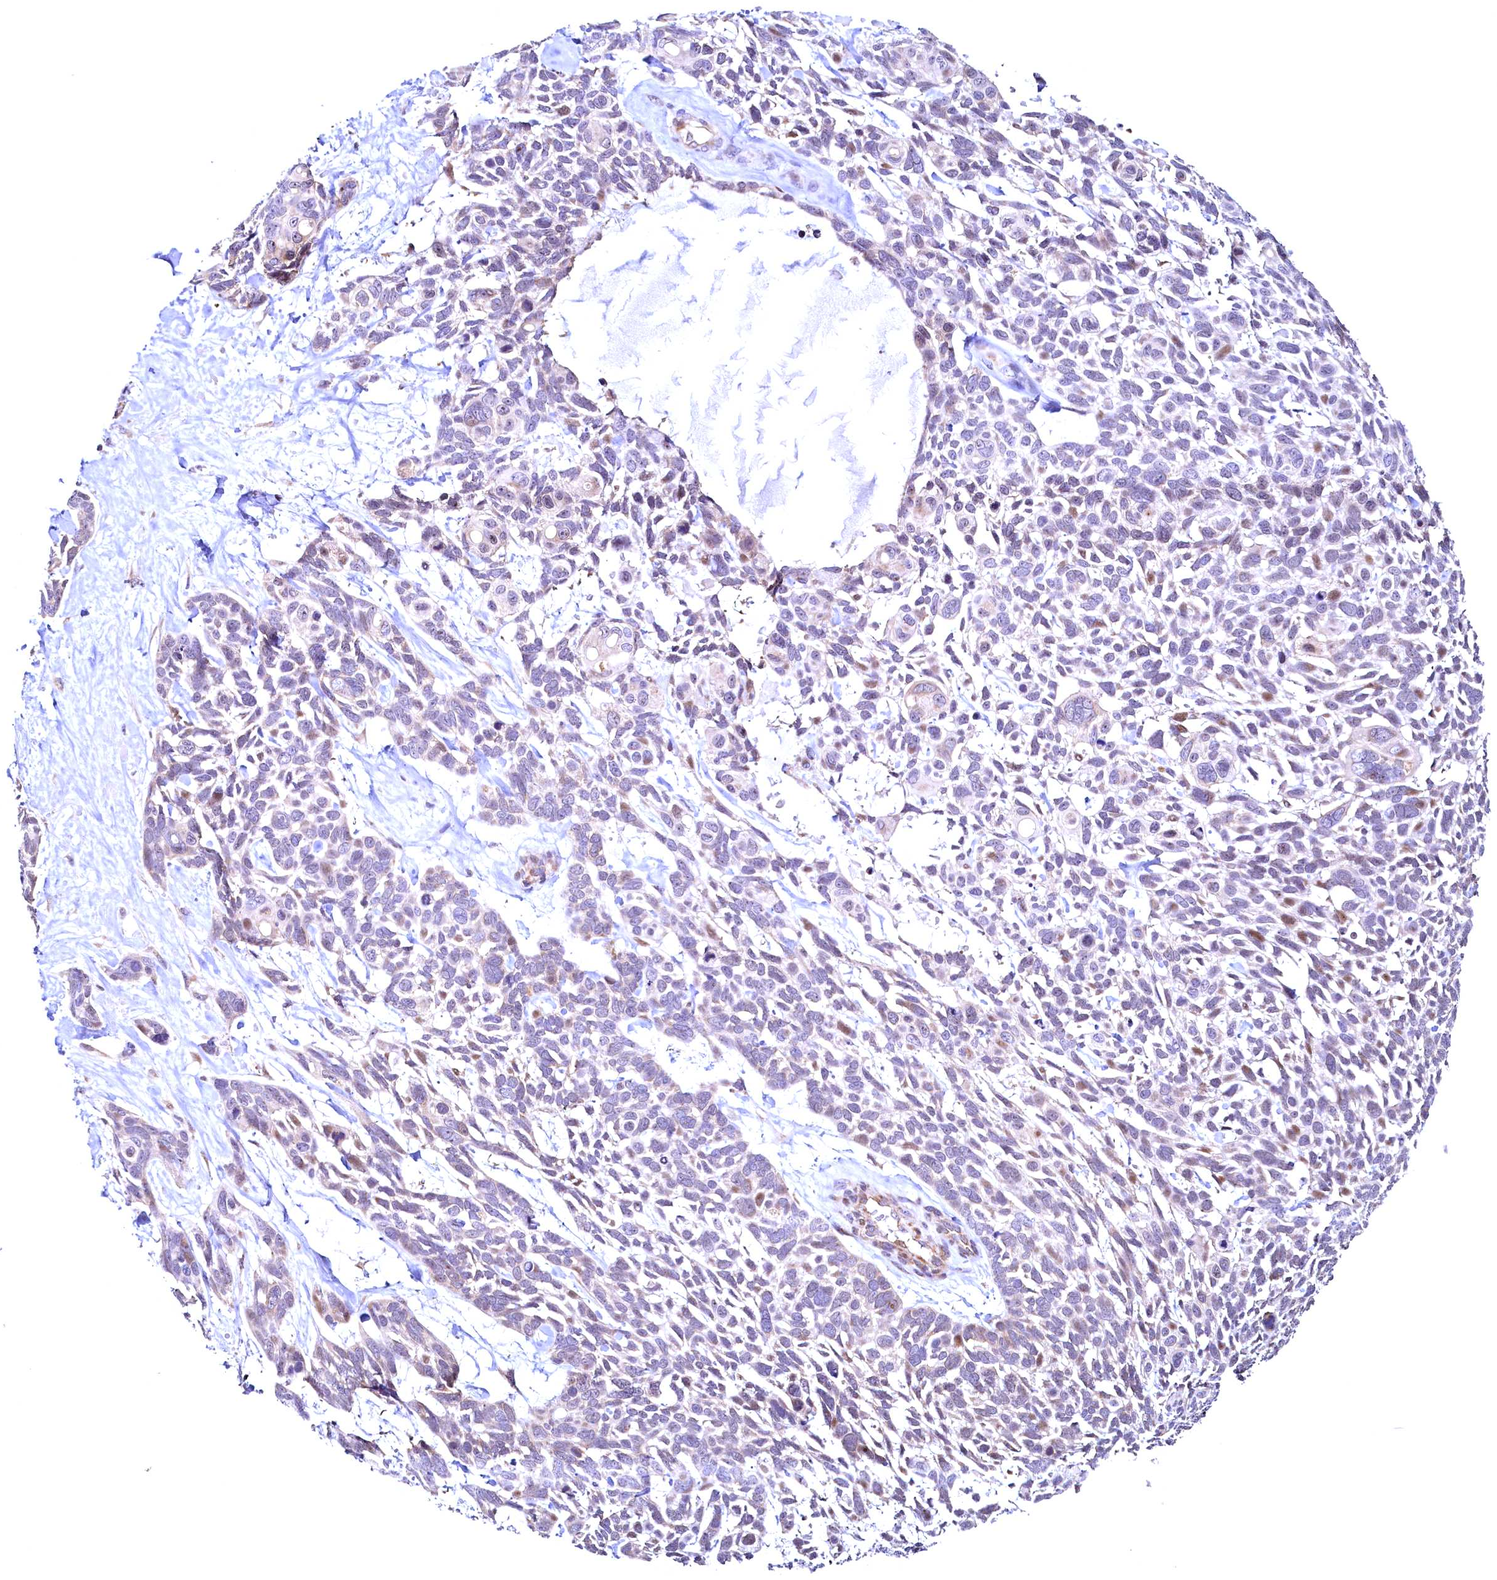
{"staining": {"intensity": "weak", "quantity": "<25%", "location": "cytoplasmic/membranous"}, "tissue": "skin cancer", "cell_type": "Tumor cells", "image_type": "cancer", "snomed": [{"axis": "morphology", "description": "Basal cell carcinoma"}, {"axis": "topography", "description": "Skin"}], "caption": "Immunohistochemistry (IHC) image of neoplastic tissue: skin cancer (basal cell carcinoma) stained with DAB demonstrates no significant protein expression in tumor cells.", "gene": "RBFA", "patient": {"sex": "male", "age": 88}}